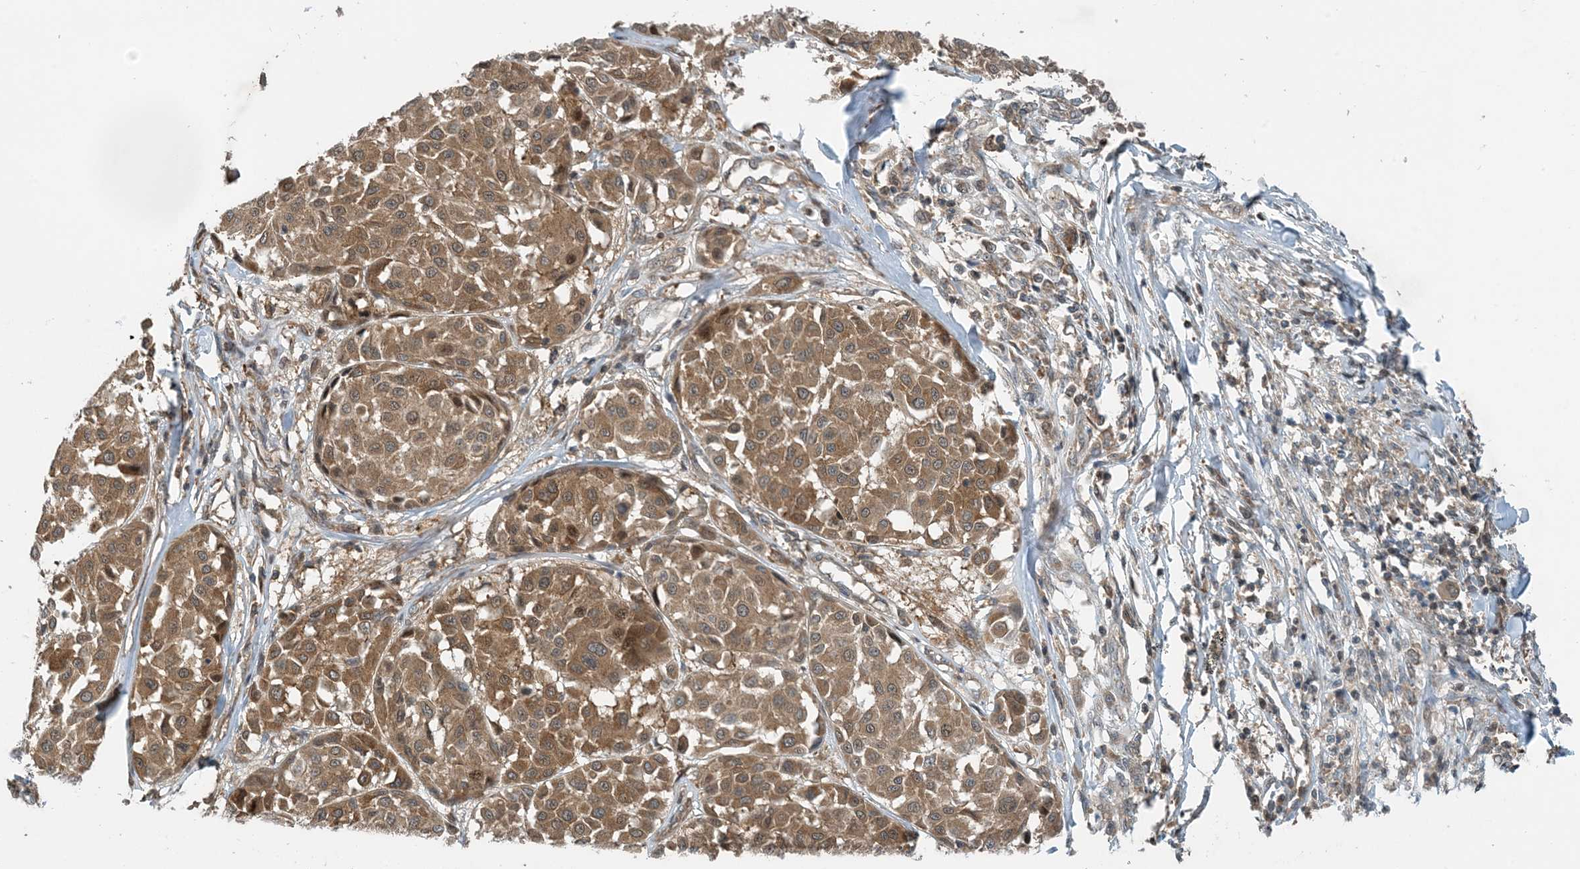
{"staining": {"intensity": "moderate", "quantity": ">75%", "location": "cytoplasmic/membranous"}, "tissue": "melanoma", "cell_type": "Tumor cells", "image_type": "cancer", "snomed": [{"axis": "morphology", "description": "Malignant melanoma, Metastatic site"}, {"axis": "topography", "description": "Soft tissue"}], "caption": "A photomicrograph of malignant melanoma (metastatic site) stained for a protein reveals moderate cytoplasmic/membranous brown staining in tumor cells. The protein of interest is shown in brown color, while the nuclei are stained blue.", "gene": "ZBTB3", "patient": {"sex": "male", "age": 41}}